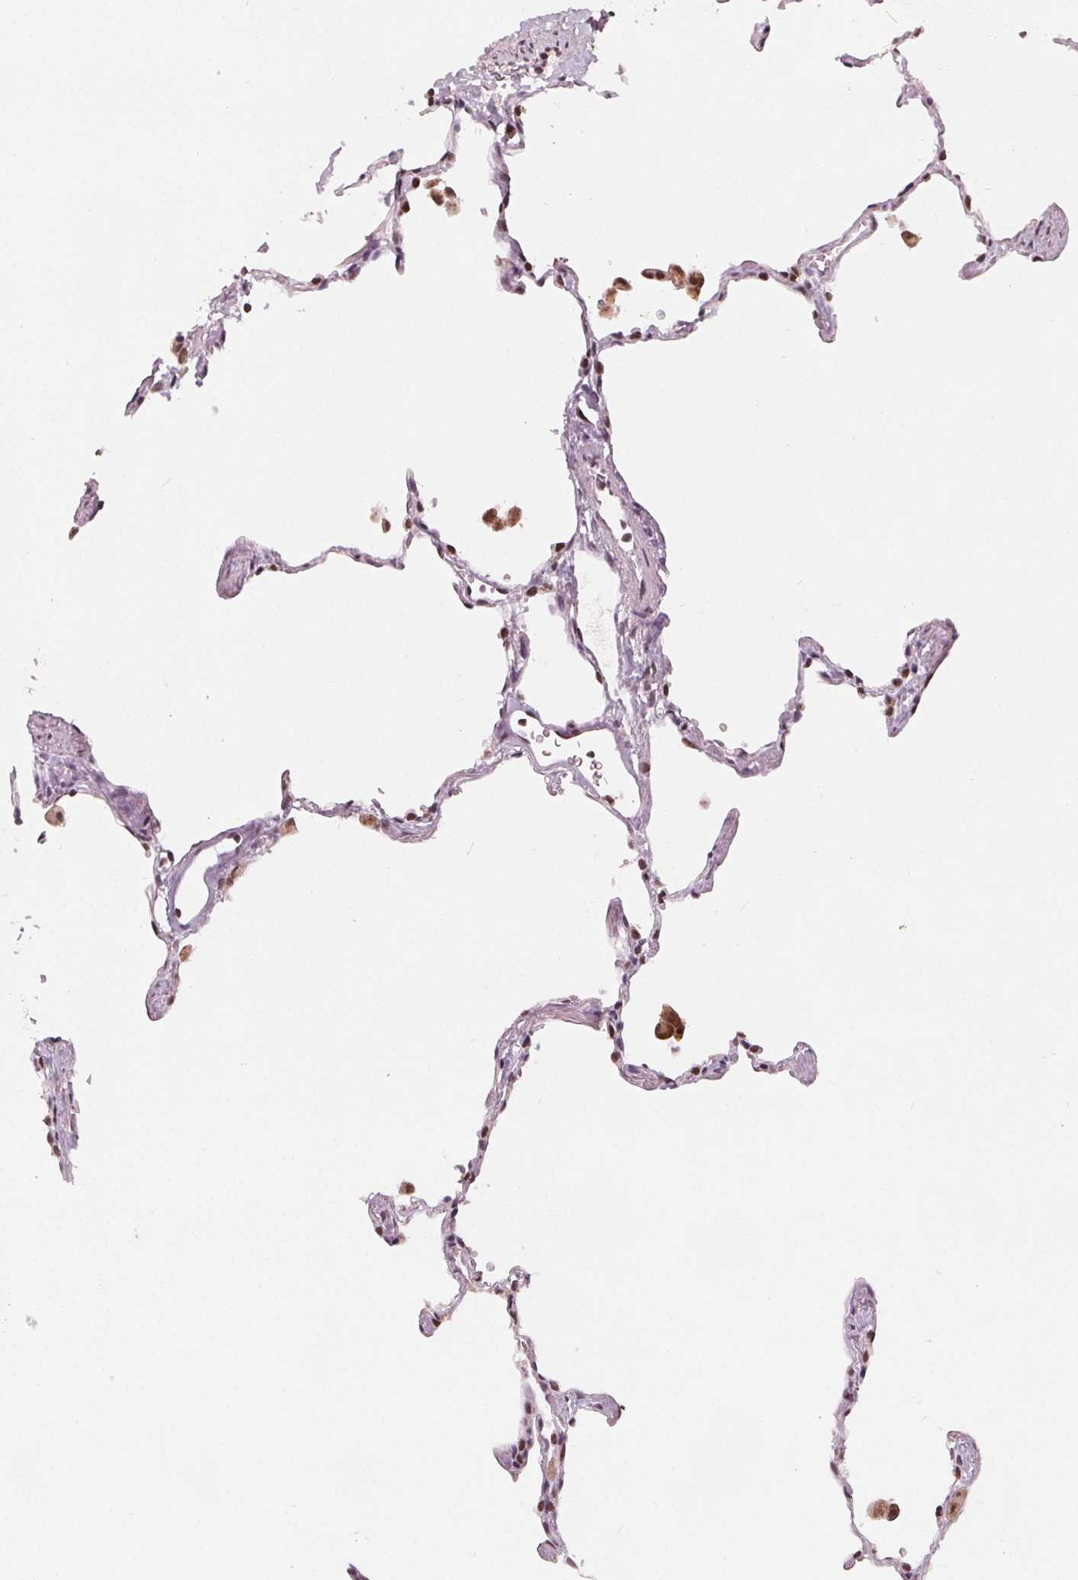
{"staining": {"intensity": "moderate", "quantity": "<25%", "location": "nuclear"}, "tissue": "lung", "cell_type": "Alveolar cells", "image_type": "normal", "snomed": [{"axis": "morphology", "description": "Normal tissue, NOS"}, {"axis": "topography", "description": "Lung"}], "caption": "The image reveals a brown stain indicating the presence of a protein in the nuclear of alveolar cells in lung.", "gene": "DPM2", "patient": {"sex": "female", "age": 47}}